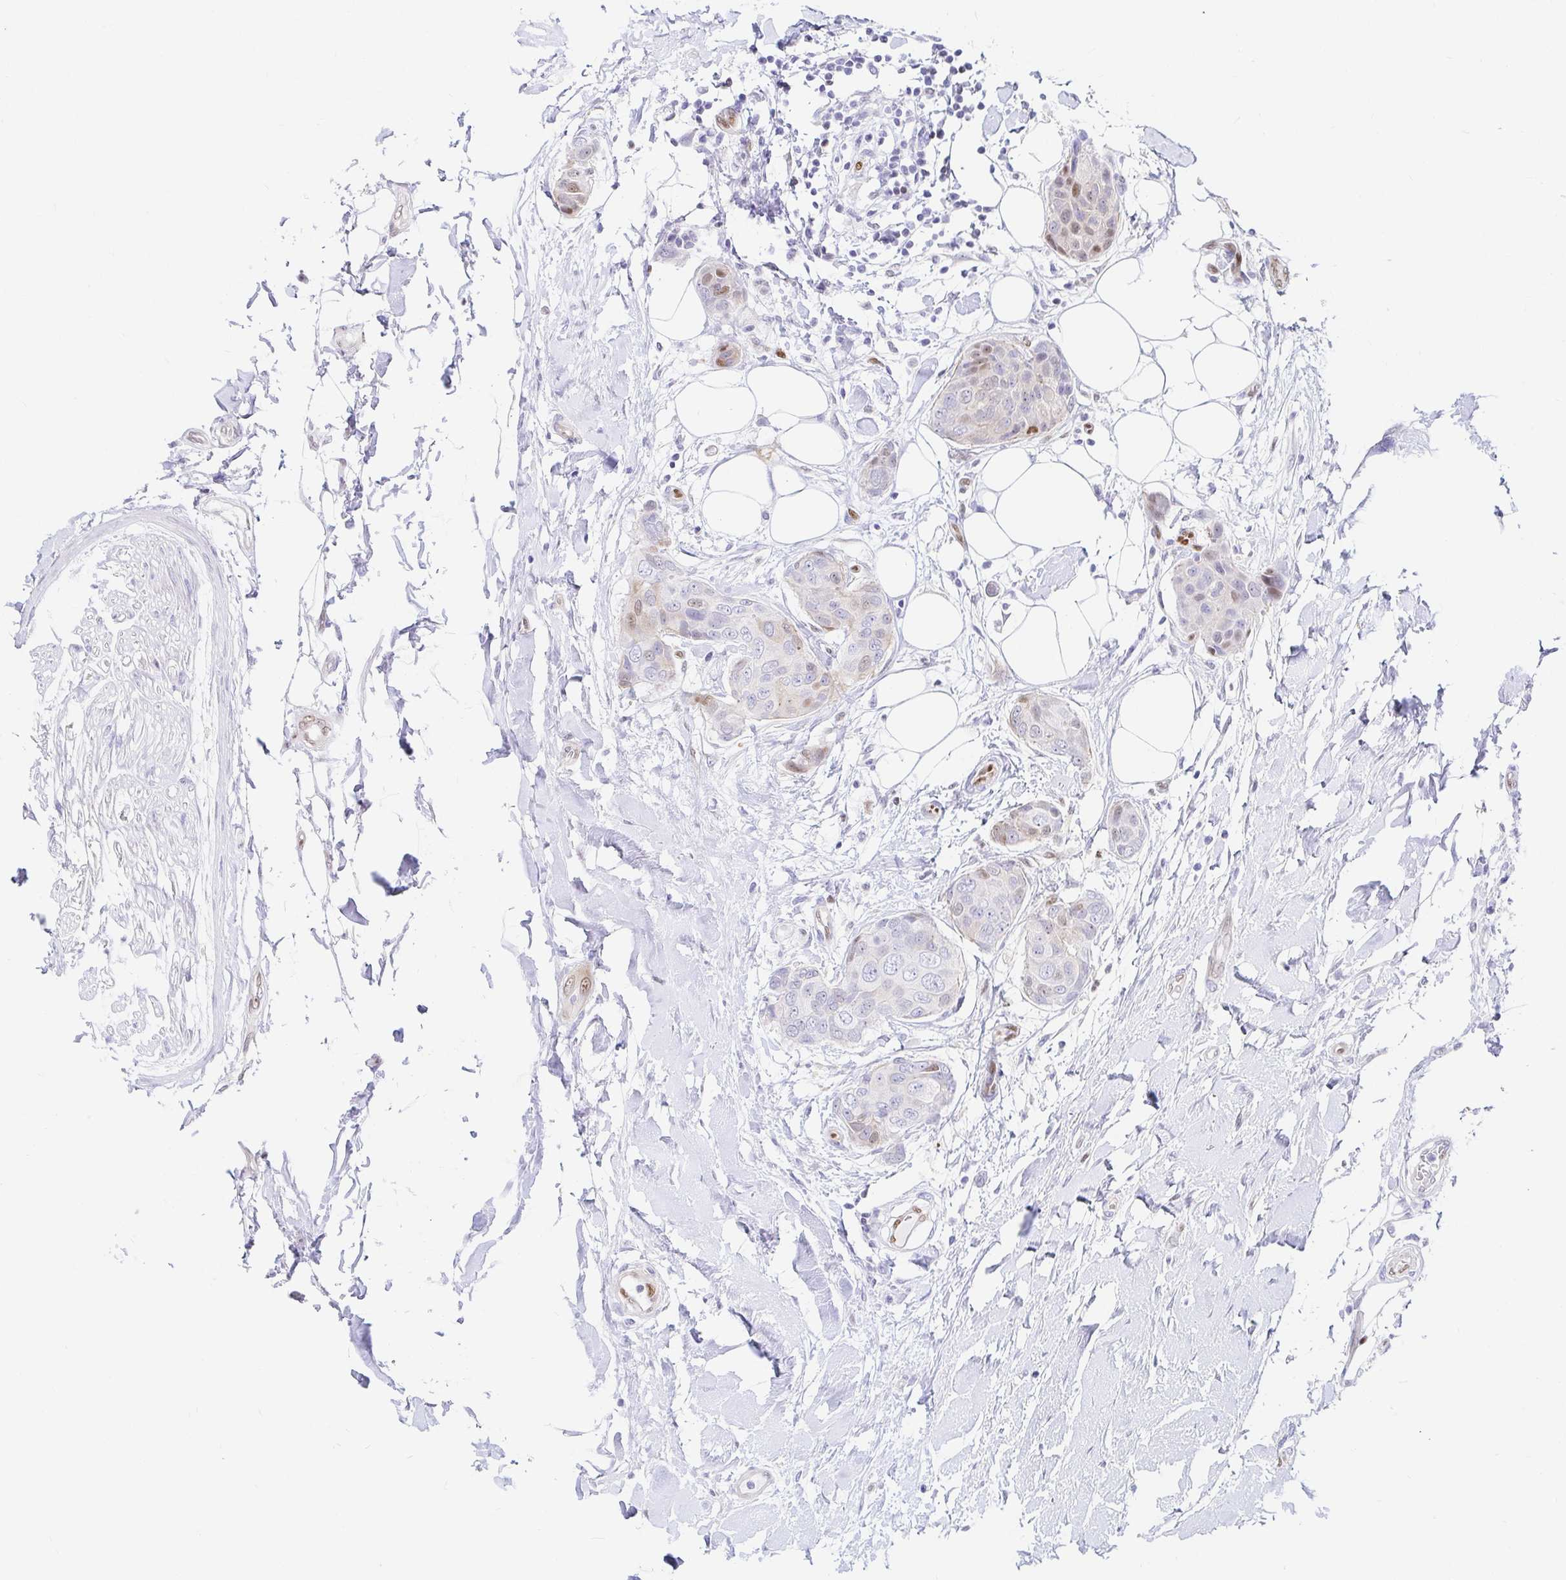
{"staining": {"intensity": "weak", "quantity": "<25%", "location": "nuclear"}, "tissue": "breast cancer", "cell_type": "Tumor cells", "image_type": "cancer", "snomed": [{"axis": "morphology", "description": "Duct carcinoma"}, {"axis": "topography", "description": "Breast"}, {"axis": "topography", "description": "Lymph node"}], "caption": "Image shows no significant protein staining in tumor cells of infiltrating ductal carcinoma (breast).", "gene": "HINFP", "patient": {"sex": "female", "age": 80}}